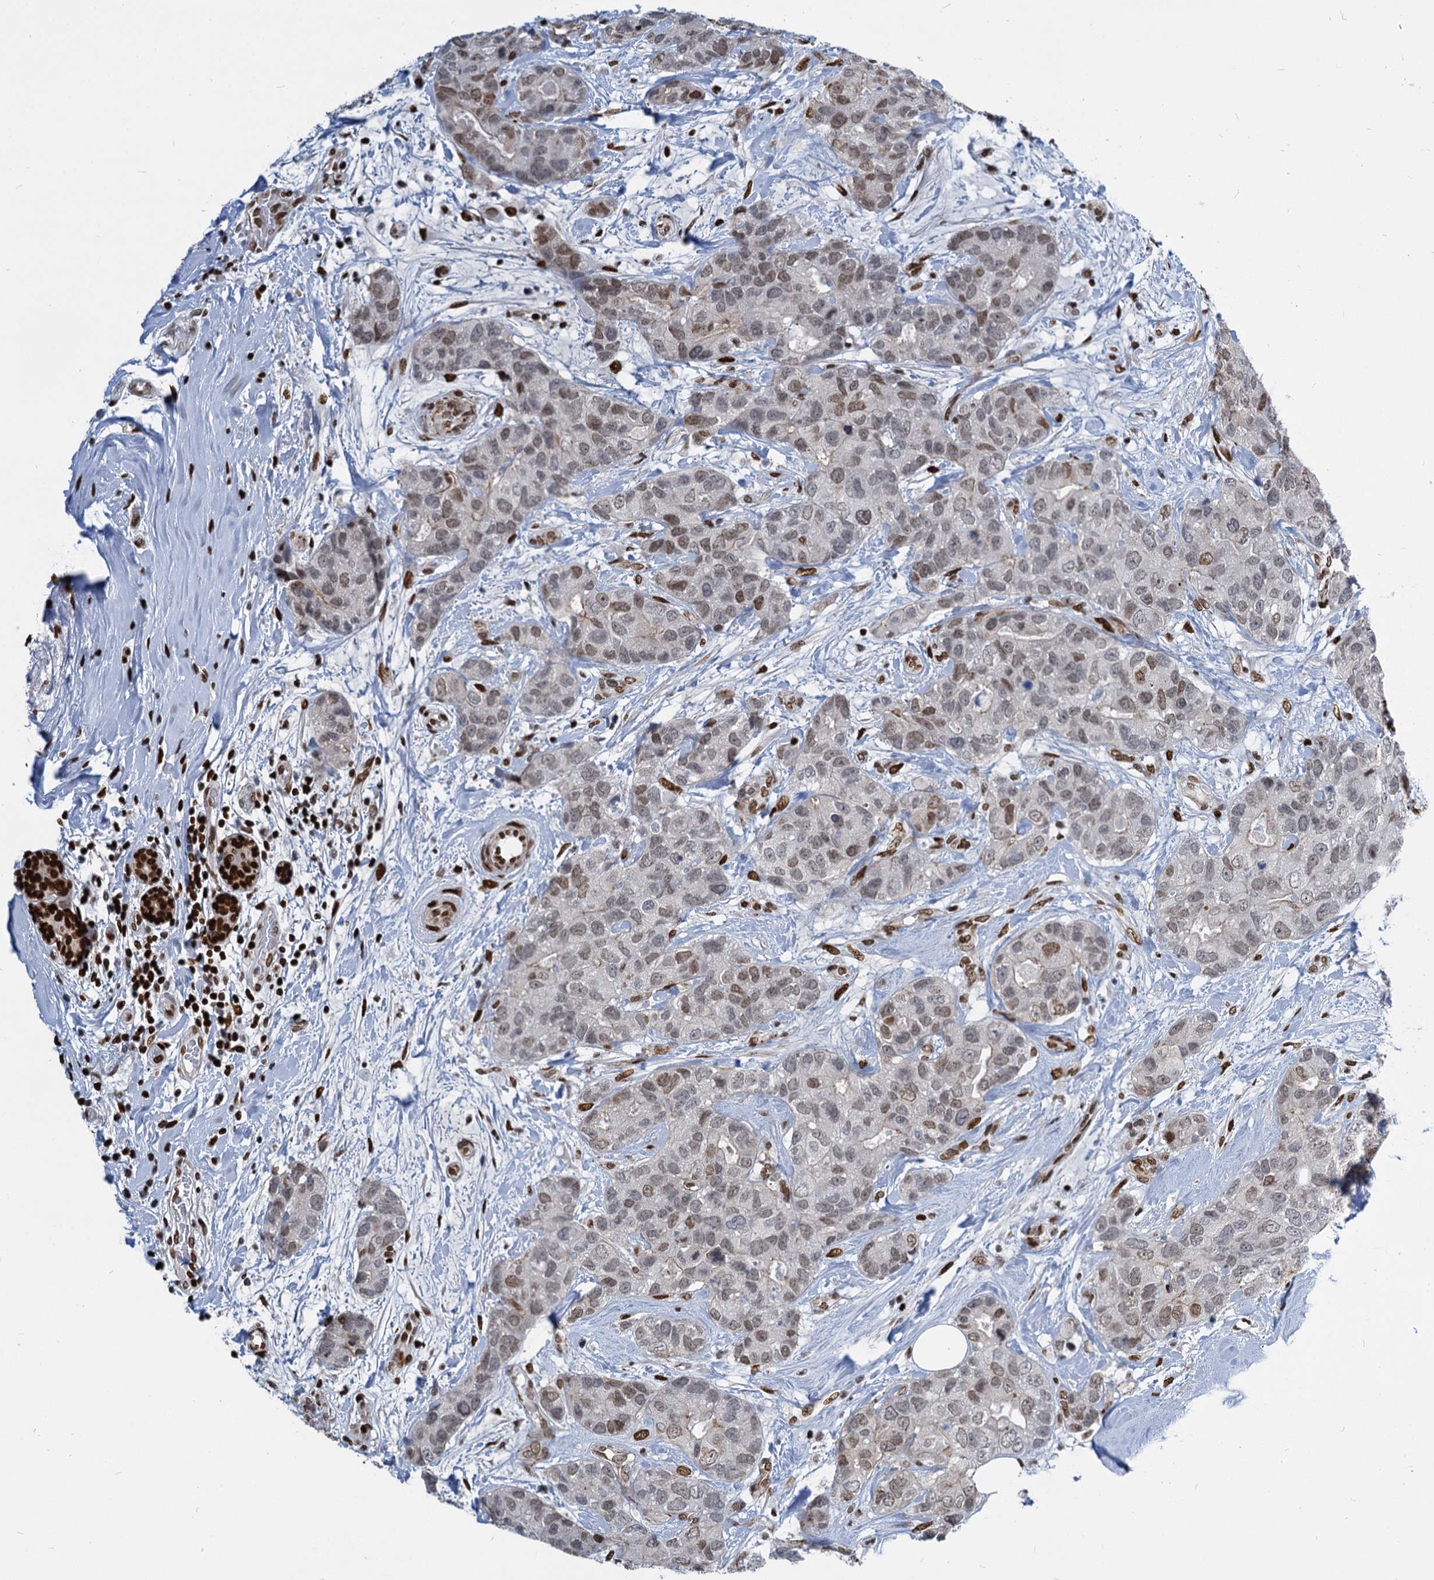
{"staining": {"intensity": "moderate", "quantity": "25%-75%", "location": "nuclear"}, "tissue": "breast cancer", "cell_type": "Tumor cells", "image_type": "cancer", "snomed": [{"axis": "morphology", "description": "Duct carcinoma"}, {"axis": "topography", "description": "Breast"}], "caption": "Invasive ductal carcinoma (breast) was stained to show a protein in brown. There is medium levels of moderate nuclear positivity in approximately 25%-75% of tumor cells. The protein is stained brown, and the nuclei are stained in blue (DAB IHC with brightfield microscopy, high magnification).", "gene": "MECP2", "patient": {"sex": "female", "age": 62}}